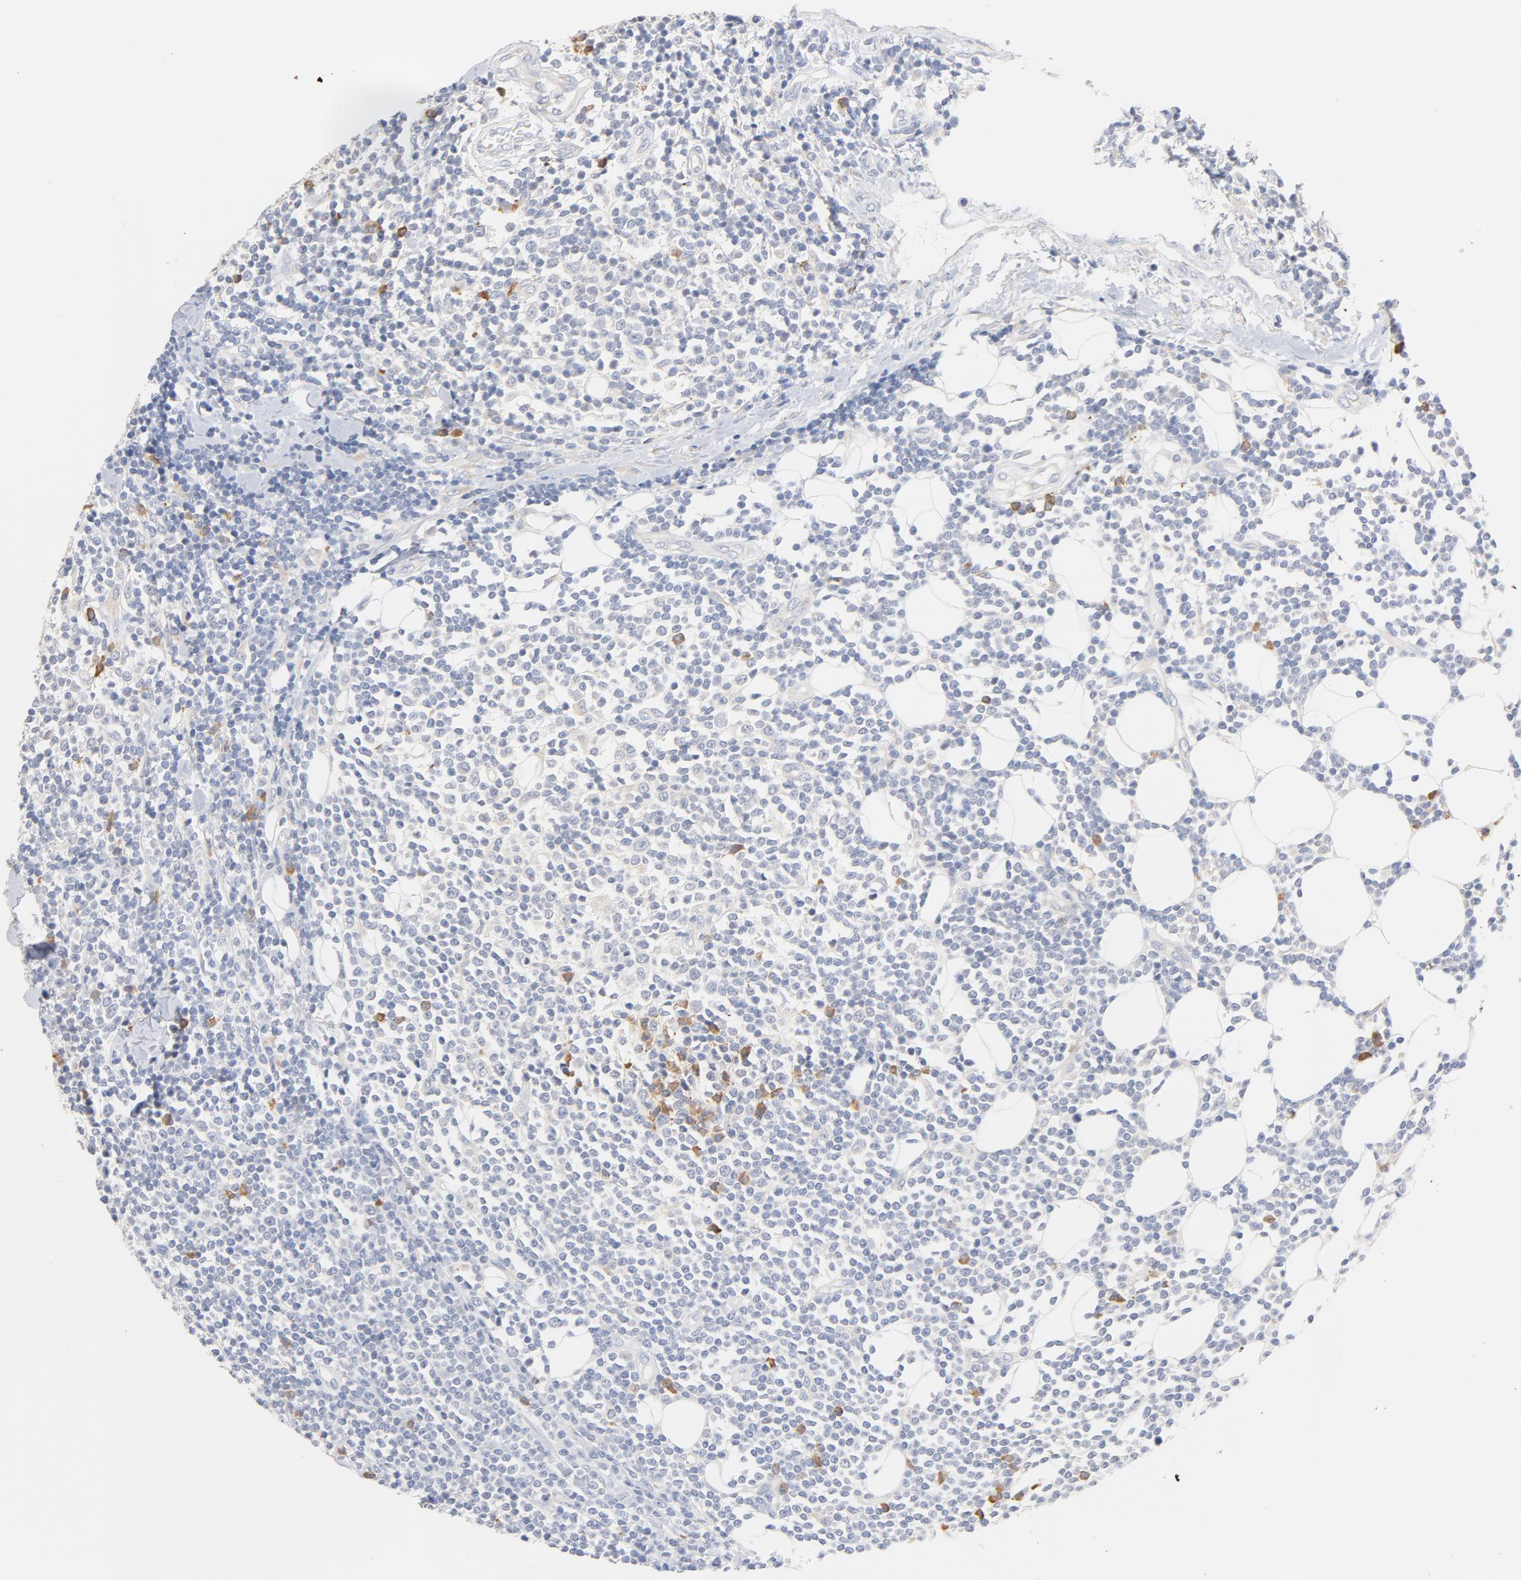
{"staining": {"intensity": "negative", "quantity": "none", "location": "none"}, "tissue": "lymphoma", "cell_type": "Tumor cells", "image_type": "cancer", "snomed": [{"axis": "morphology", "description": "Malignant lymphoma, non-Hodgkin's type, Low grade"}, {"axis": "topography", "description": "Soft tissue"}], "caption": "A micrograph of human lymphoma is negative for staining in tumor cells.", "gene": "TLR4", "patient": {"sex": "male", "age": 92}}